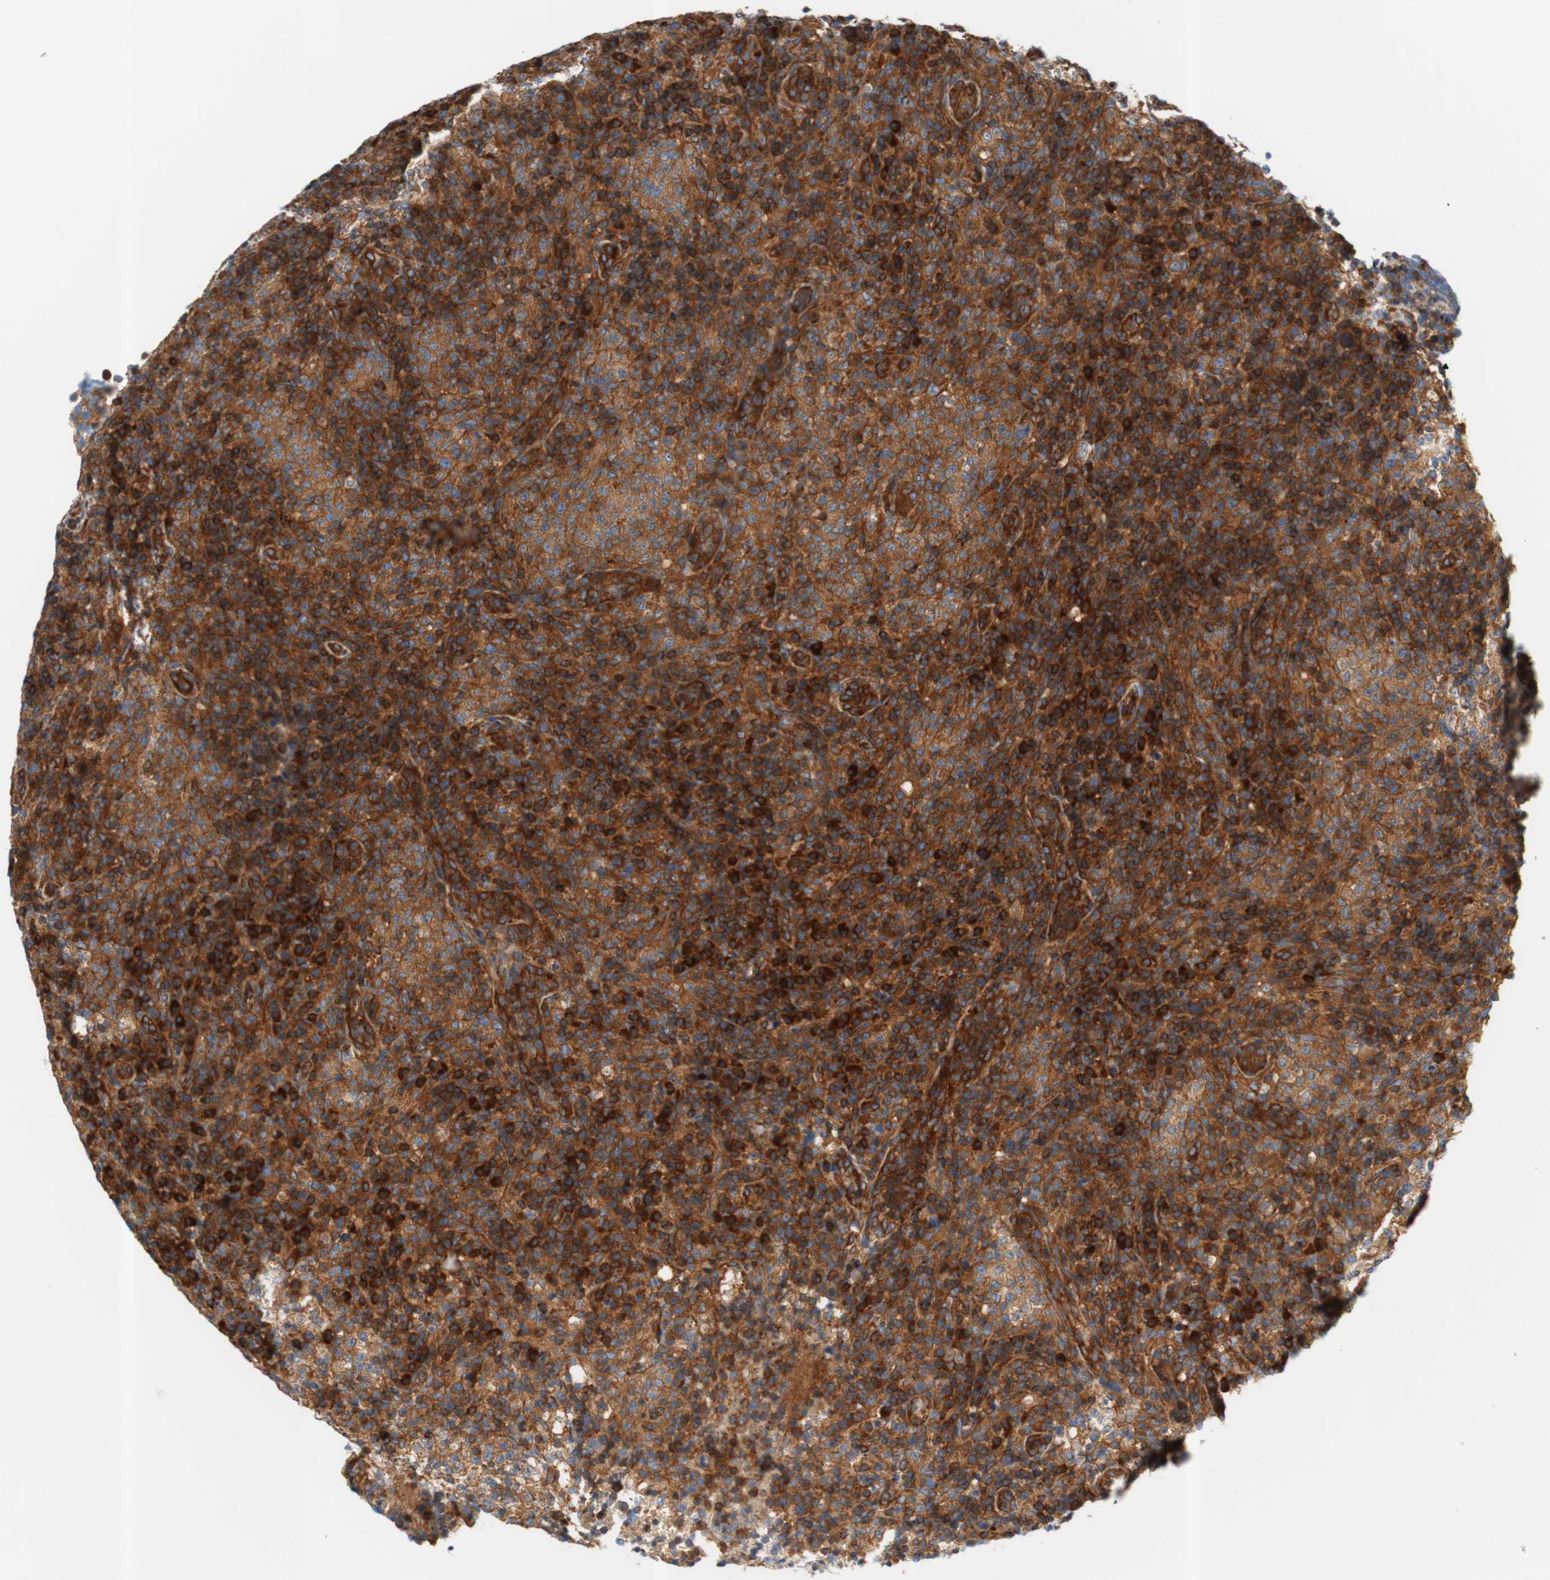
{"staining": {"intensity": "strong", "quantity": "25%-75%", "location": "cytoplasmic/membranous"}, "tissue": "lymphoma", "cell_type": "Tumor cells", "image_type": "cancer", "snomed": [{"axis": "morphology", "description": "Malignant lymphoma, non-Hodgkin's type, High grade"}, {"axis": "topography", "description": "Lymph node"}], "caption": "Protein staining displays strong cytoplasmic/membranous positivity in about 25%-75% of tumor cells in lymphoma.", "gene": "STOM", "patient": {"sex": "female", "age": 76}}